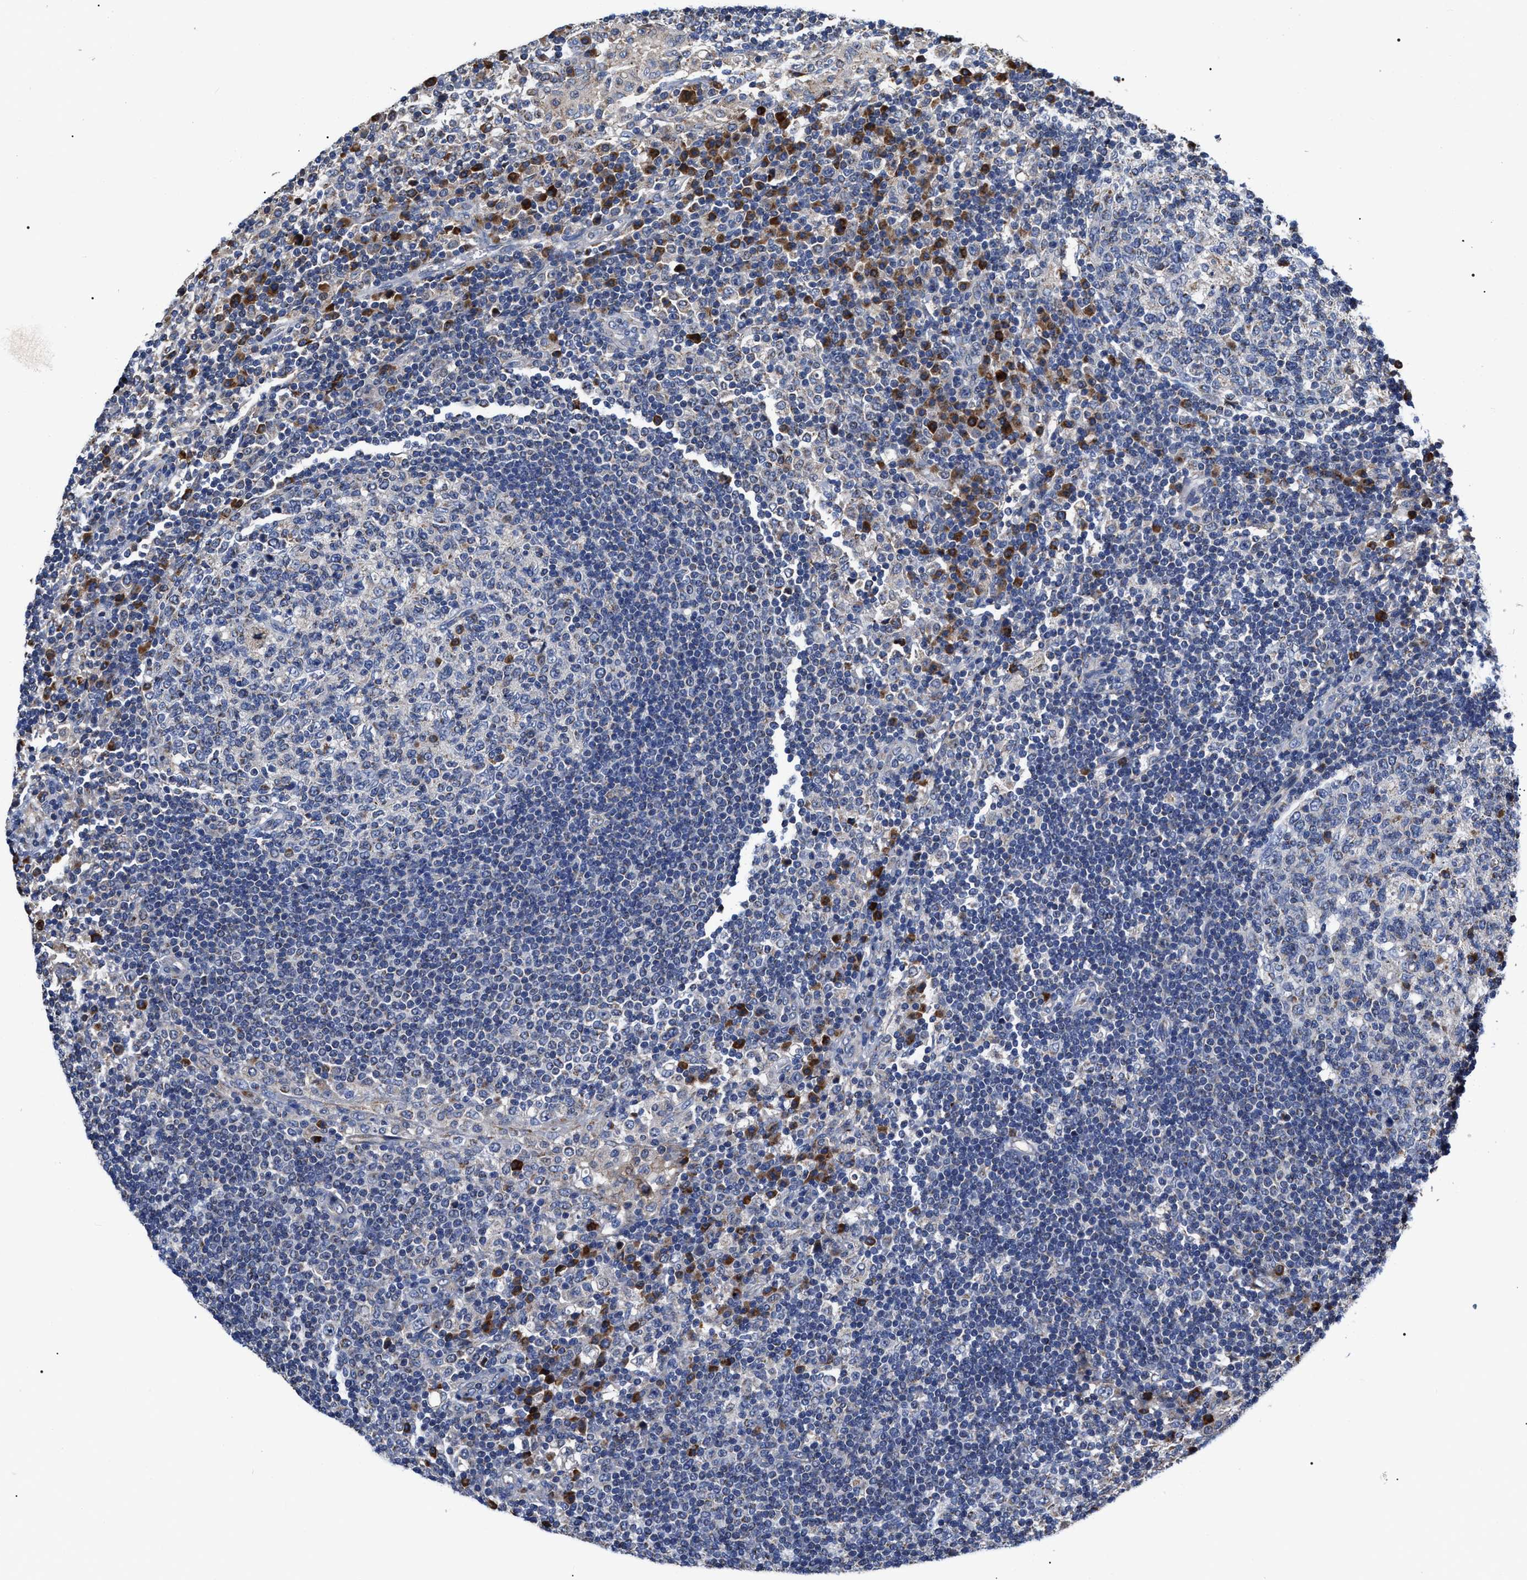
{"staining": {"intensity": "moderate", "quantity": "<25%", "location": "cytoplasmic/membranous"}, "tissue": "lymph node", "cell_type": "Germinal center cells", "image_type": "normal", "snomed": [{"axis": "morphology", "description": "Normal tissue, NOS"}, {"axis": "topography", "description": "Lymph node"}], "caption": "Protein expression analysis of normal human lymph node reveals moderate cytoplasmic/membranous expression in about <25% of germinal center cells.", "gene": "MACC1", "patient": {"sex": "female", "age": 53}}